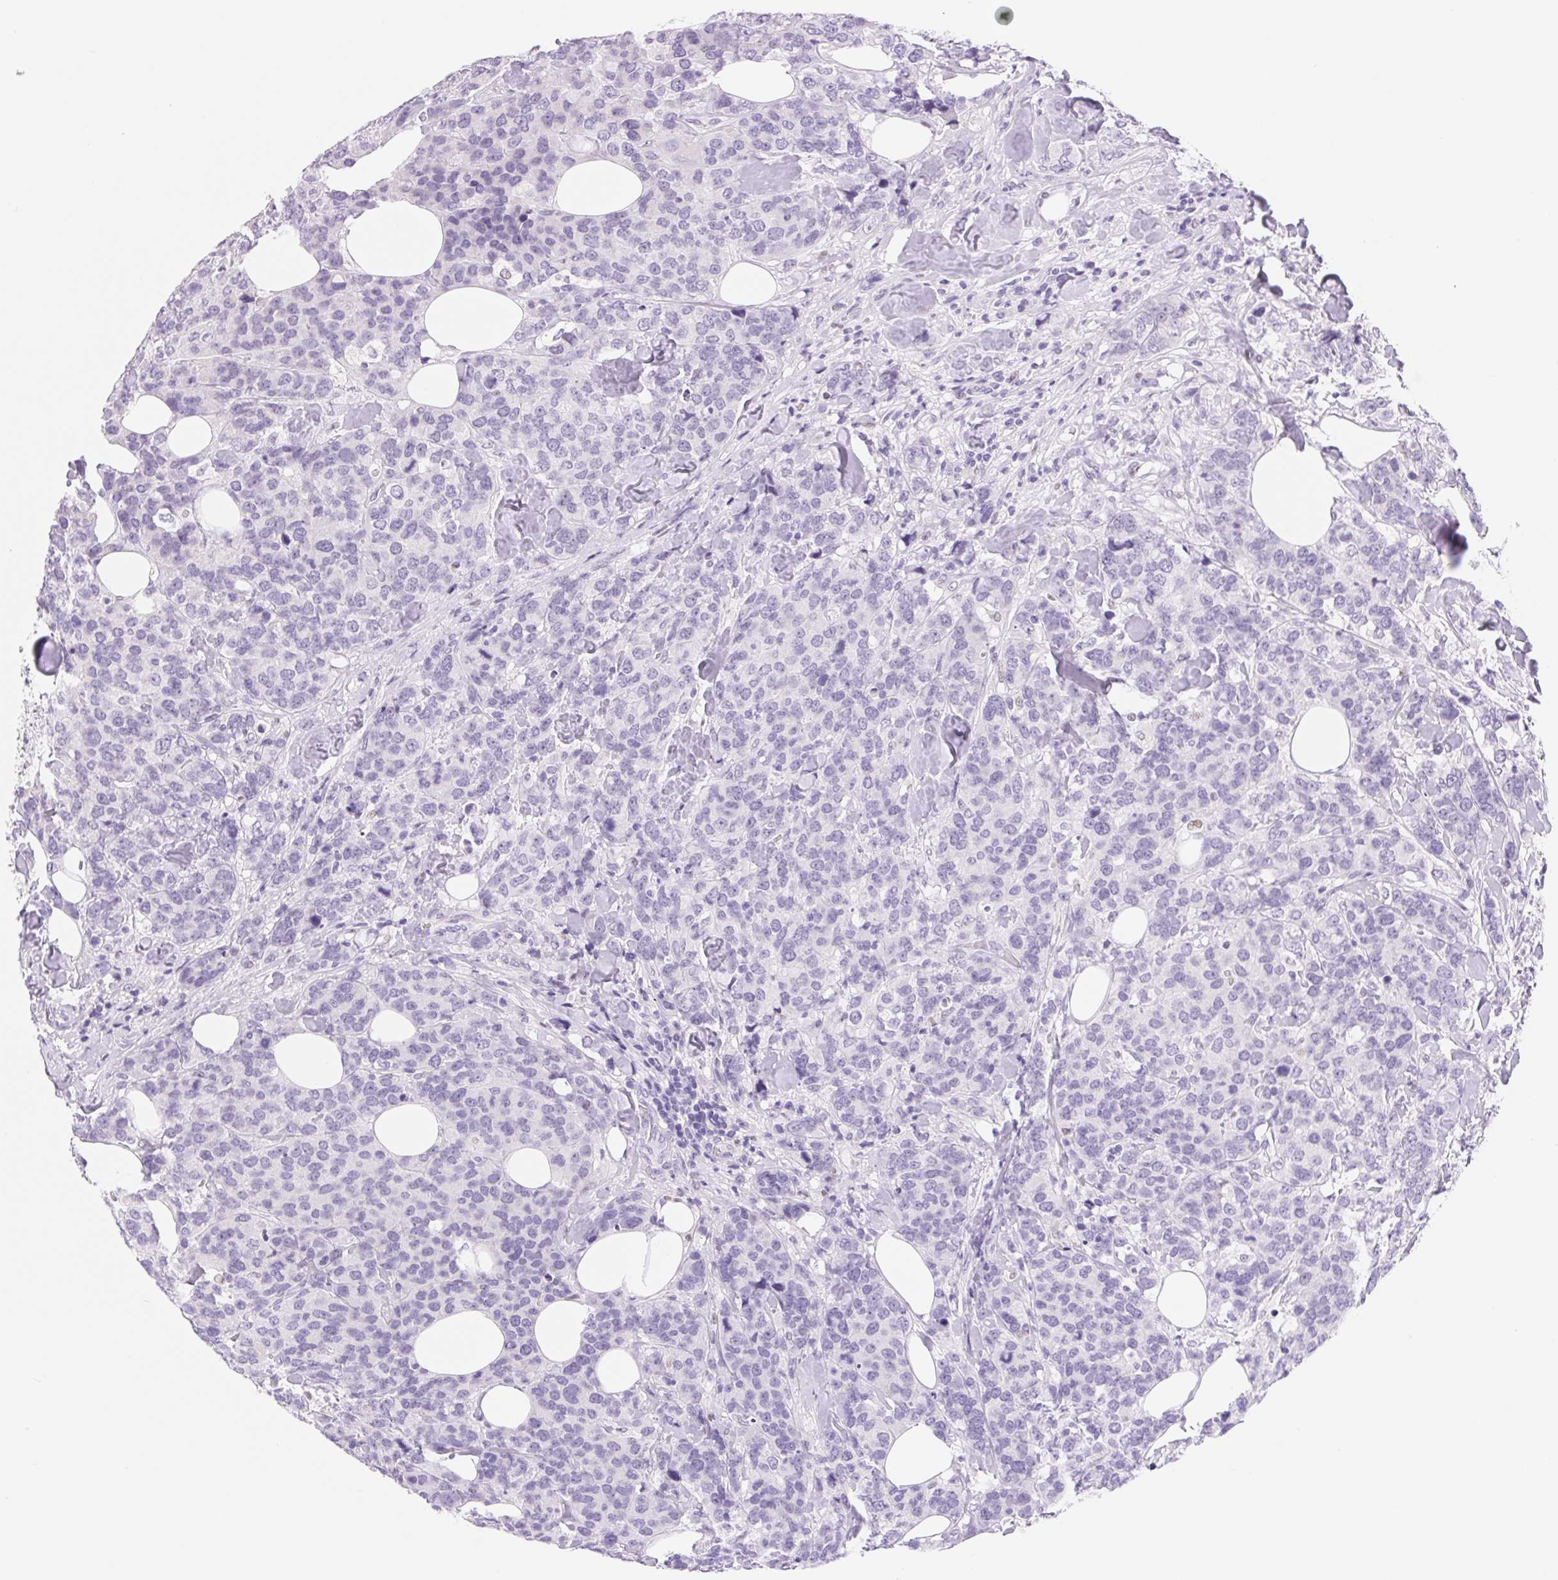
{"staining": {"intensity": "negative", "quantity": "none", "location": "none"}, "tissue": "breast cancer", "cell_type": "Tumor cells", "image_type": "cancer", "snomed": [{"axis": "morphology", "description": "Lobular carcinoma"}, {"axis": "topography", "description": "Breast"}], "caption": "Photomicrograph shows no significant protein staining in tumor cells of breast cancer. (DAB (3,3'-diaminobenzidine) immunohistochemistry with hematoxylin counter stain).", "gene": "ASGR2", "patient": {"sex": "female", "age": 59}}